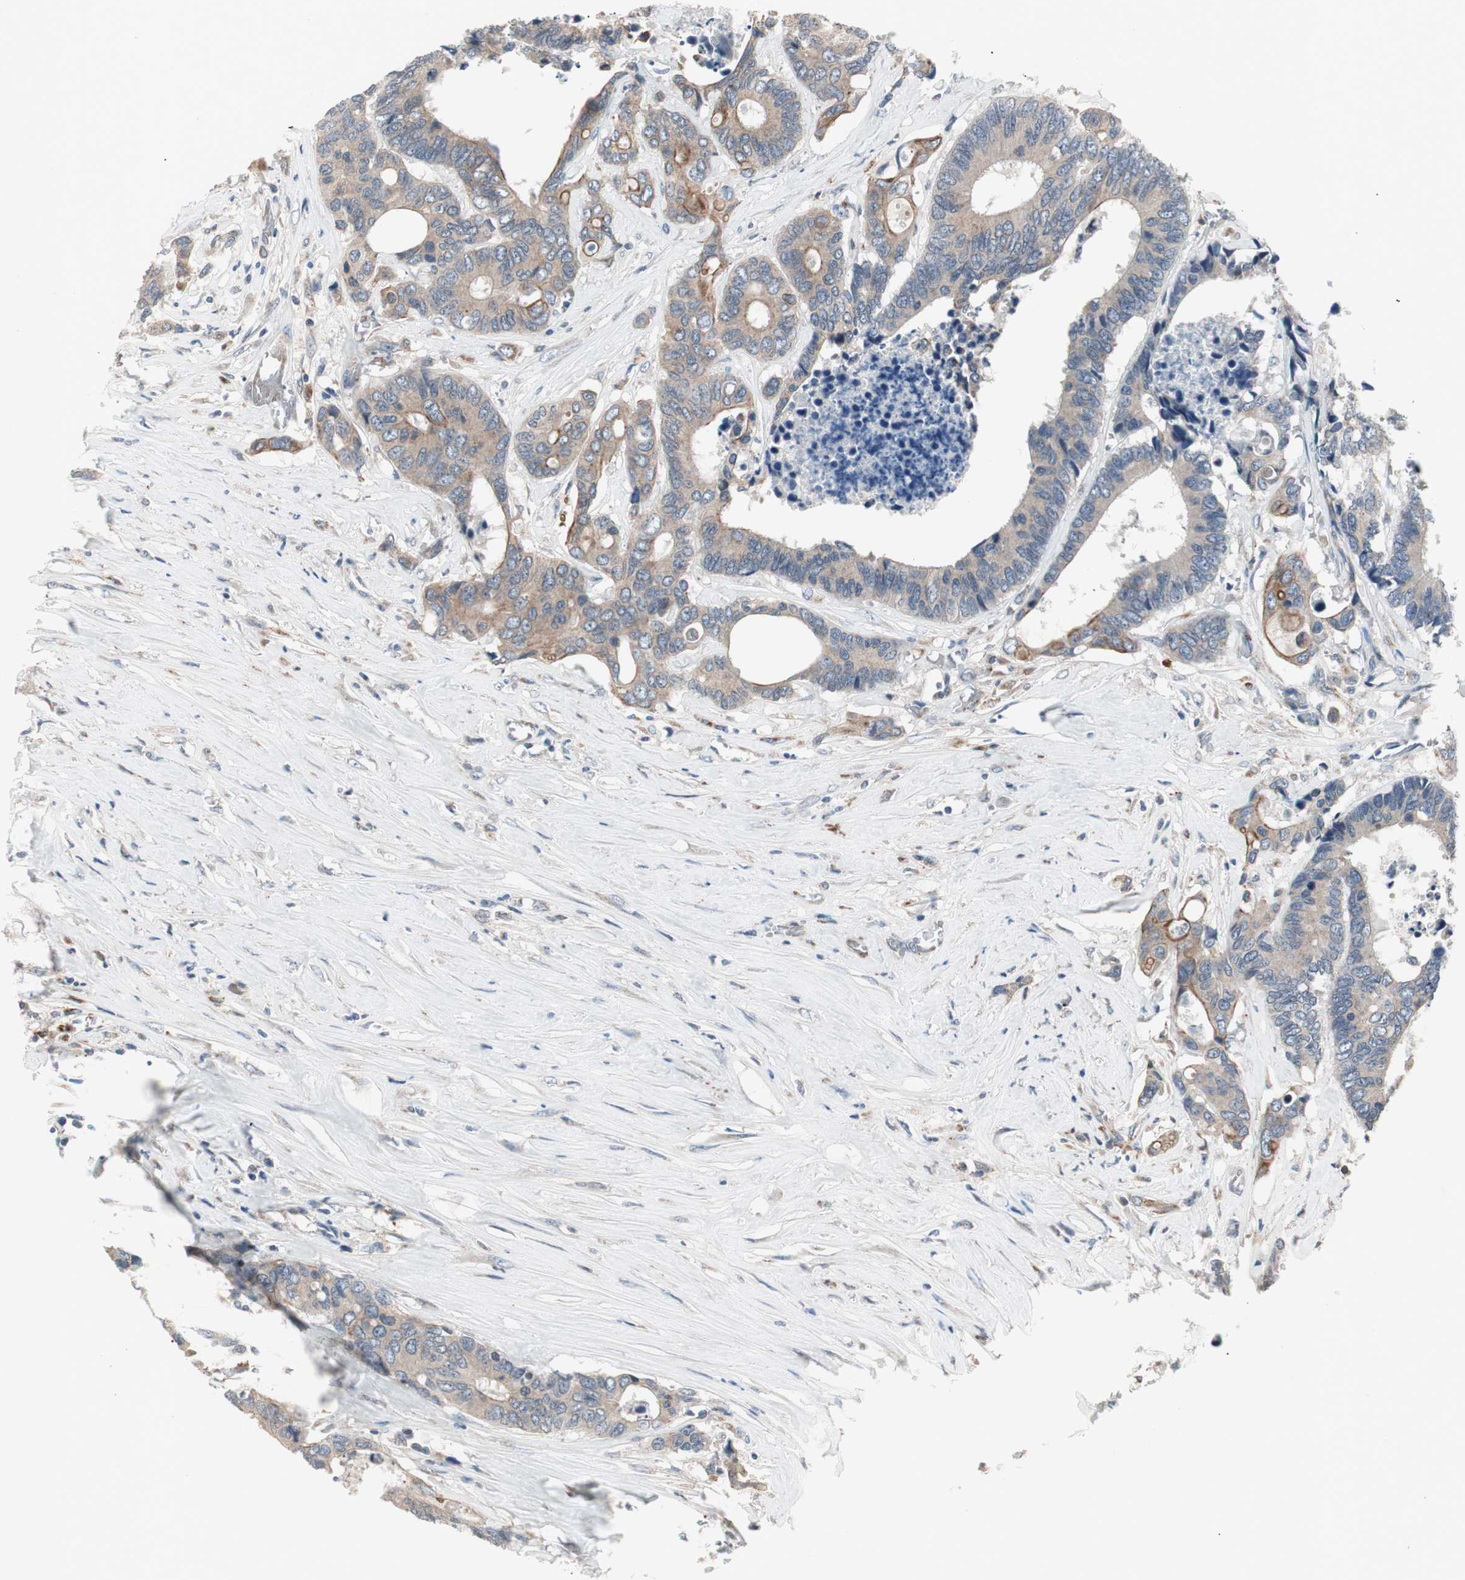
{"staining": {"intensity": "weak", "quantity": "25%-75%", "location": "cytoplasmic/membranous"}, "tissue": "colorectal cancer", "cell_type": "Tumor cells", "image_type": "cancer", "snomed": [{"axis": "morphology", "description": "Adenocarcinoma, NOS"}, {"axis": "topography", "description": "Rectum"}], "caption": "Colorectal cancer tissue exhibits weak cytoplasmic/membranous positivity in approximately 25%-75% of tumor cells", "gene": "FGFR4", "patient": {"sex": "male", "age": 55}}